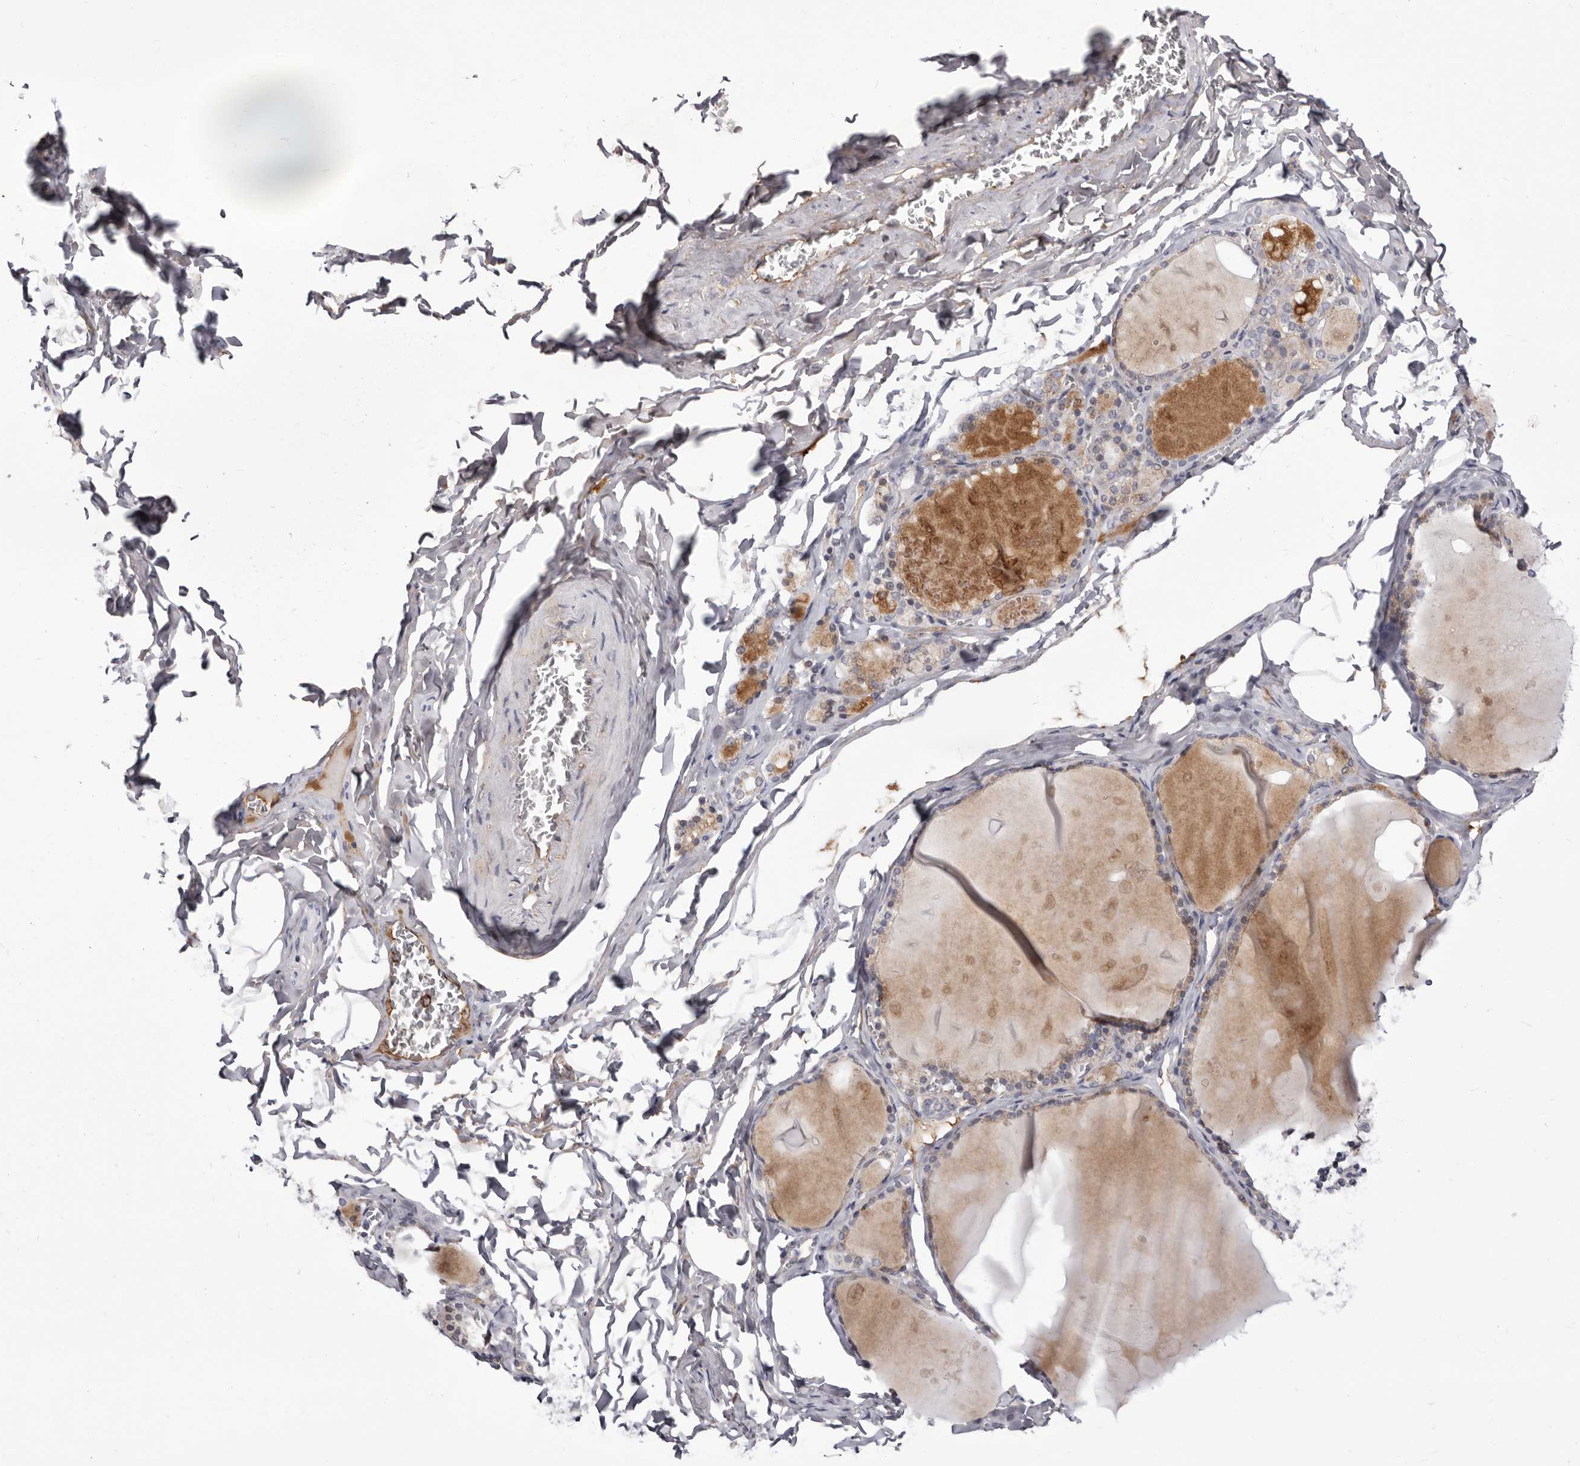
{"staining": {"intensity": "moderate", "quantity": "25%-75%", "location": "cytoplasmic/membranous"}, "tissue": "thyroid gland", "cell_type": "Glandular cells", "image_type": "normal", "snomed": [{"axis": "morphology", "description": "Normal tissue, NOS"}, {"axis": "topography", "description": "Thyroid gland"}], "caption": "A high-resolution photomicrograph shows immunohistochemistry staining of benign thyroid gland, which exhibits moderate cytoplasmic/membranous expression in approximately 25%-75% of glandular cells.", "gene": "NUBPL", "patient": {"sex": "male", "age": 56}}